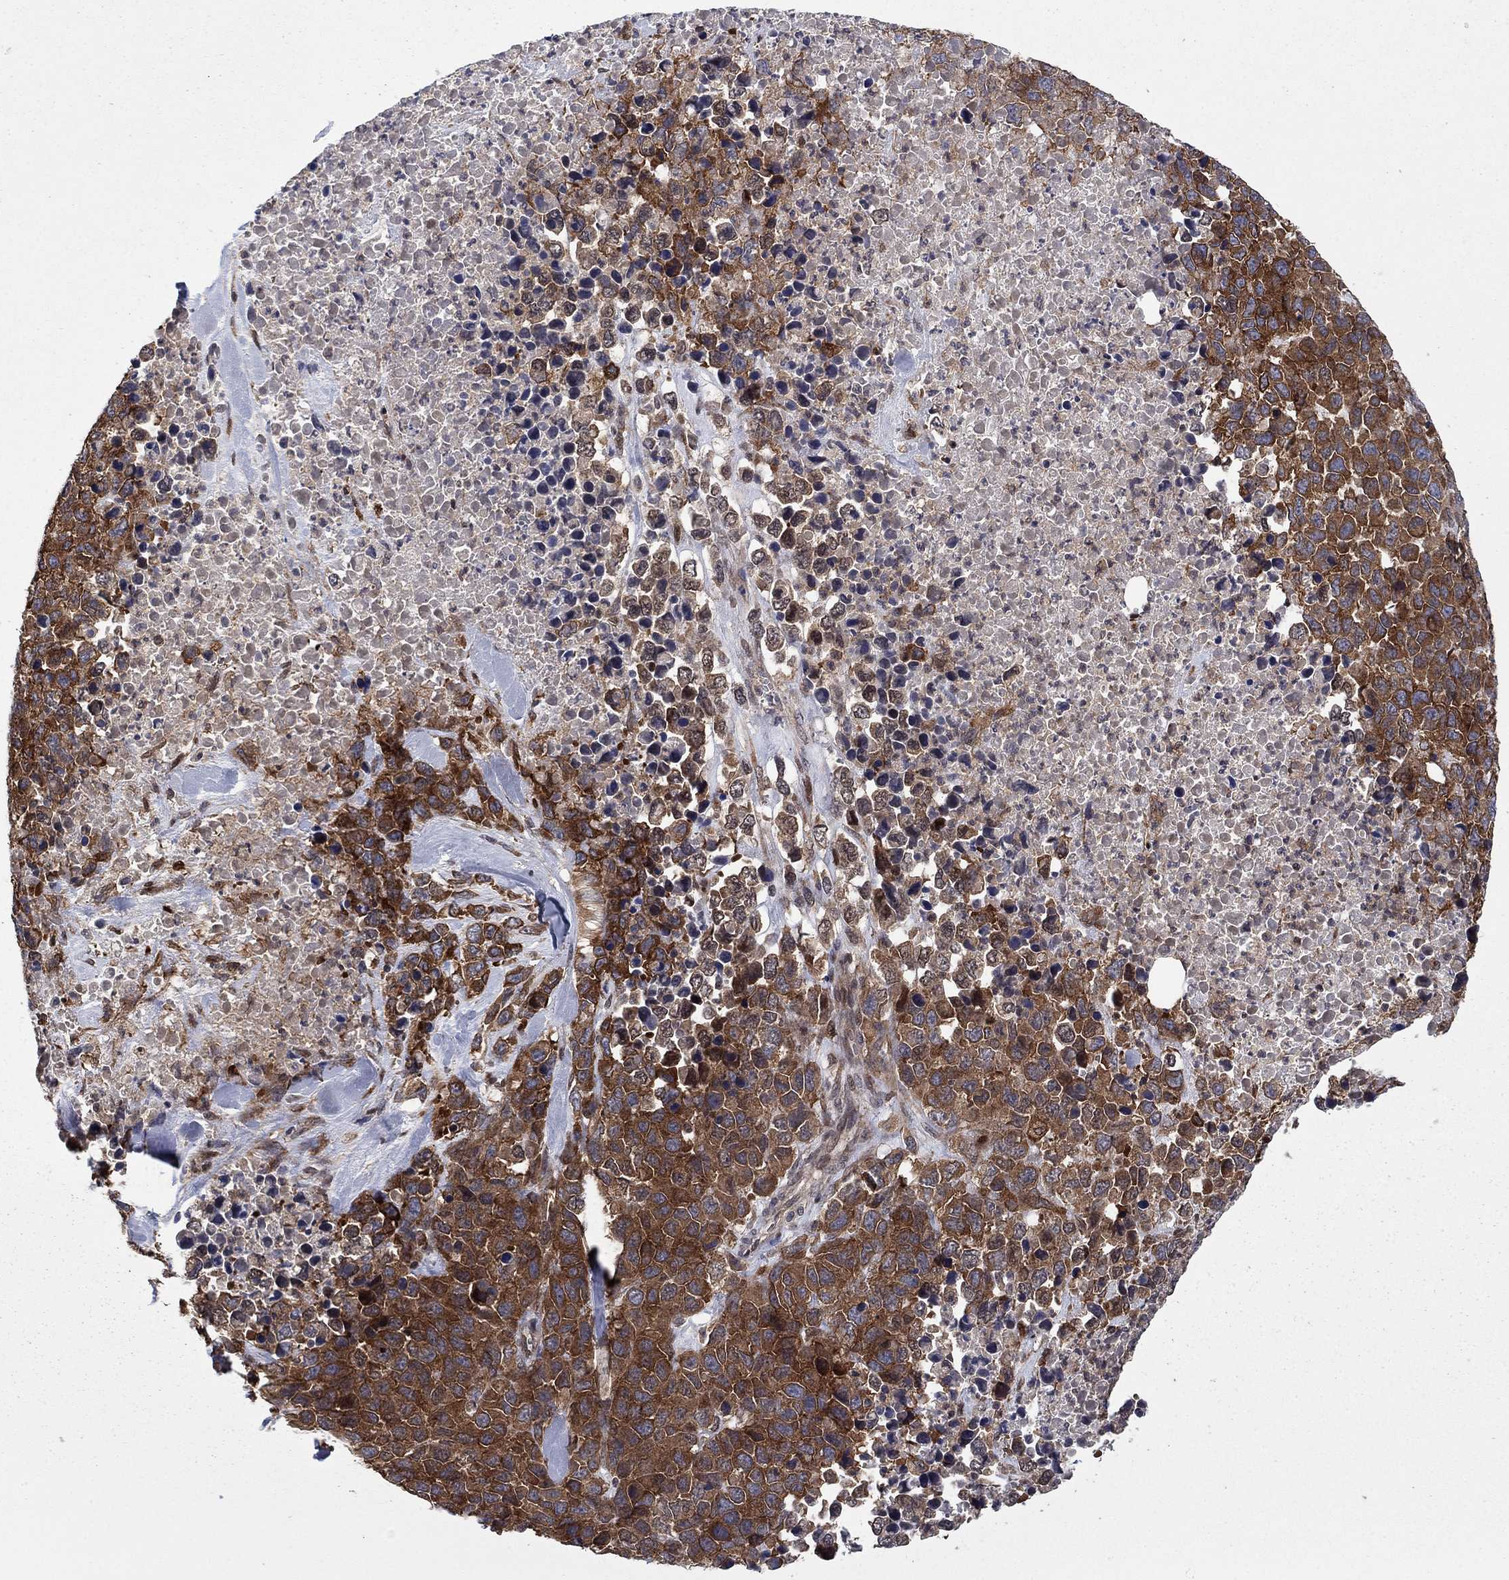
{"staining": {"intensity": "strong", "quantity": ">75%", "location": "cytoplasmic/membranous"}, "tissue": "melanoma", "cell_type": "Tumor cells", "image_type": "cancer", "snomed": [{"axis": "morphology", "description": "Malignant melanoma, Metastatic site"}, {"axis": "topography", "description": "Skin"}], "caption": "Tumor cells exhibit strong cytoplasmic/membranous positivity in approximately >75% of cells in malignant melanoma (metastatic site).", "gene": "HDAC4", "patient": {"sex": "male", "age": 84}}